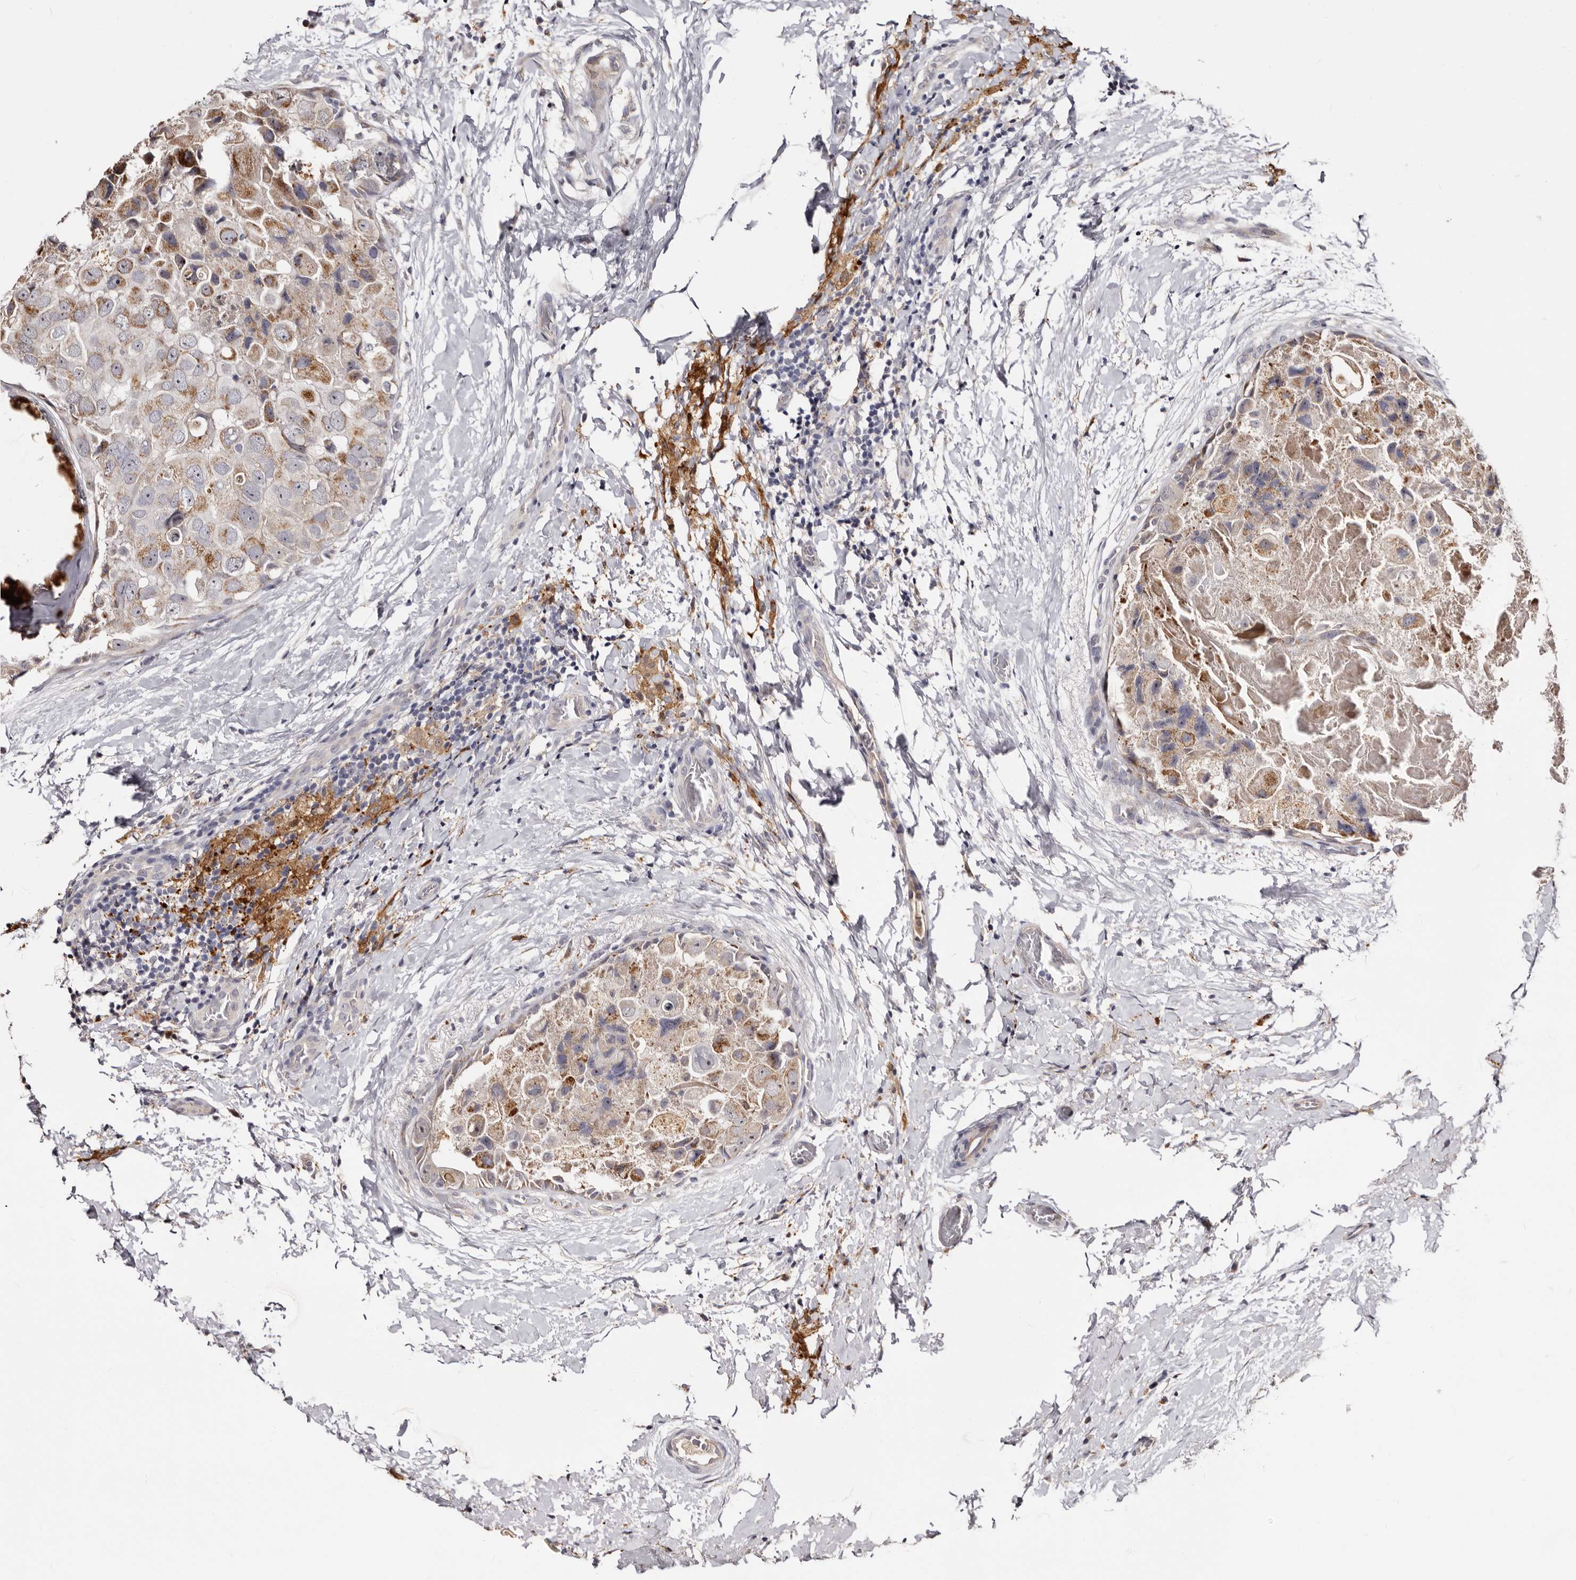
{"staining": {"intensity": "moderate", "quantity": "<25%", "location": "cytoplasmic/membranous"}, "tissue": "breast cancer", "cell_type": "Tumor cells", "image_type": "cancer", "snomed": [{"axis": "morphology", "description": "Duct carcinoma"}, {"axis": "topography", "description": "Breast"}], "caption": "Immunohistochemical staining of human breast invasive ductal carcinoma exhibits low levels of moderate cytoplasmic/membranous expression in approximately <25% of tumor cells.", "gene": "PTAFR", "patient": {"sex": "female", "age": 62}}